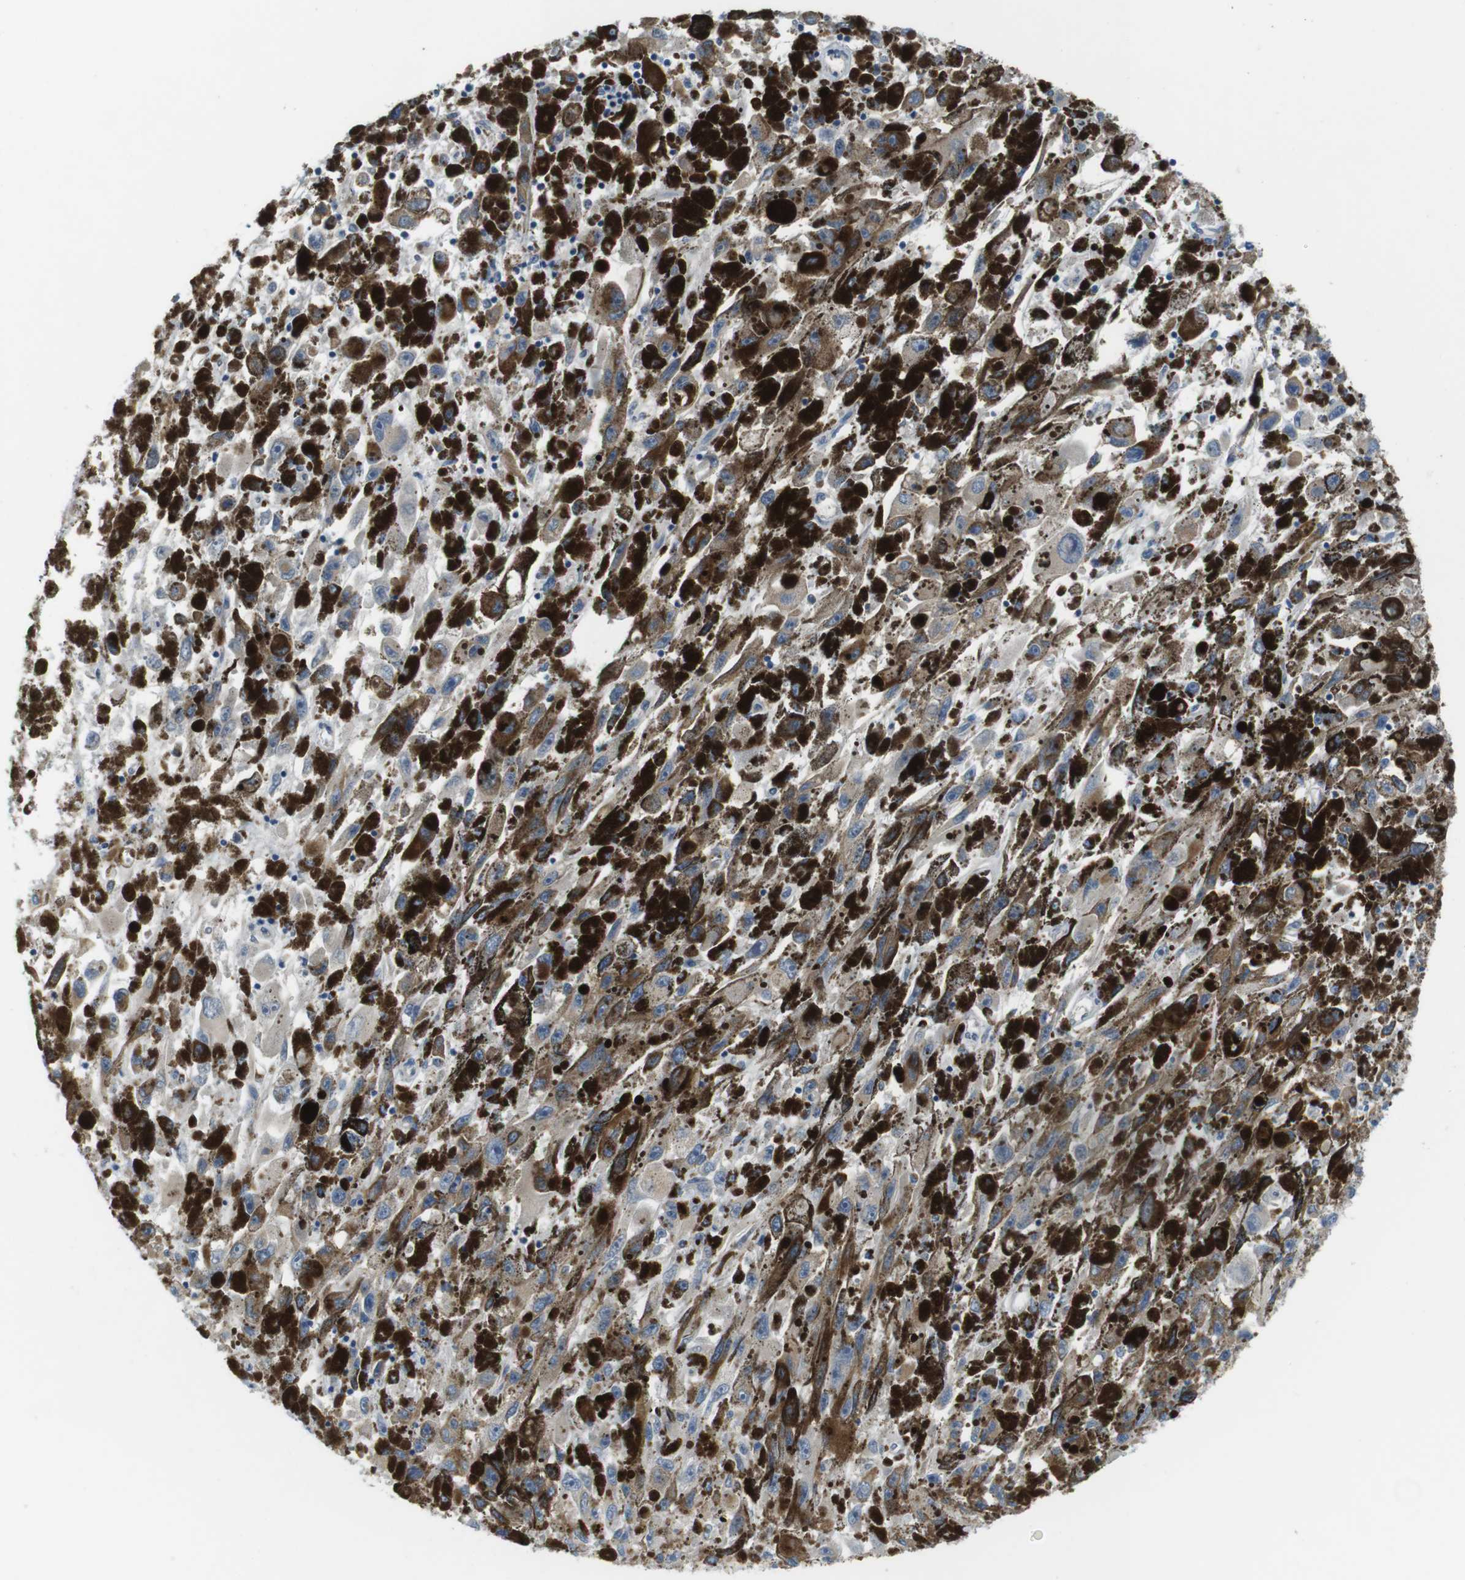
{"staining": {"intensity": "moderate", "quantity": "25%-75%", "location": "cytoplasmic/membranous"}, "tissue": "melanoma", "cell_type": "Tumor cells", "image_type": "cancer", "snomed": [{"axis": "morphology", "description": "Malignant melanoma, NOS"}, {"axis": "topography", "description": "Skin"}], "caption": "A micrograph of melanoma stained for a protein displays moderate cytoplasmic/membranous brown staining in tumor cells.", "gene": "EMP2", "patient": {"sex": "female", "age": 104}}